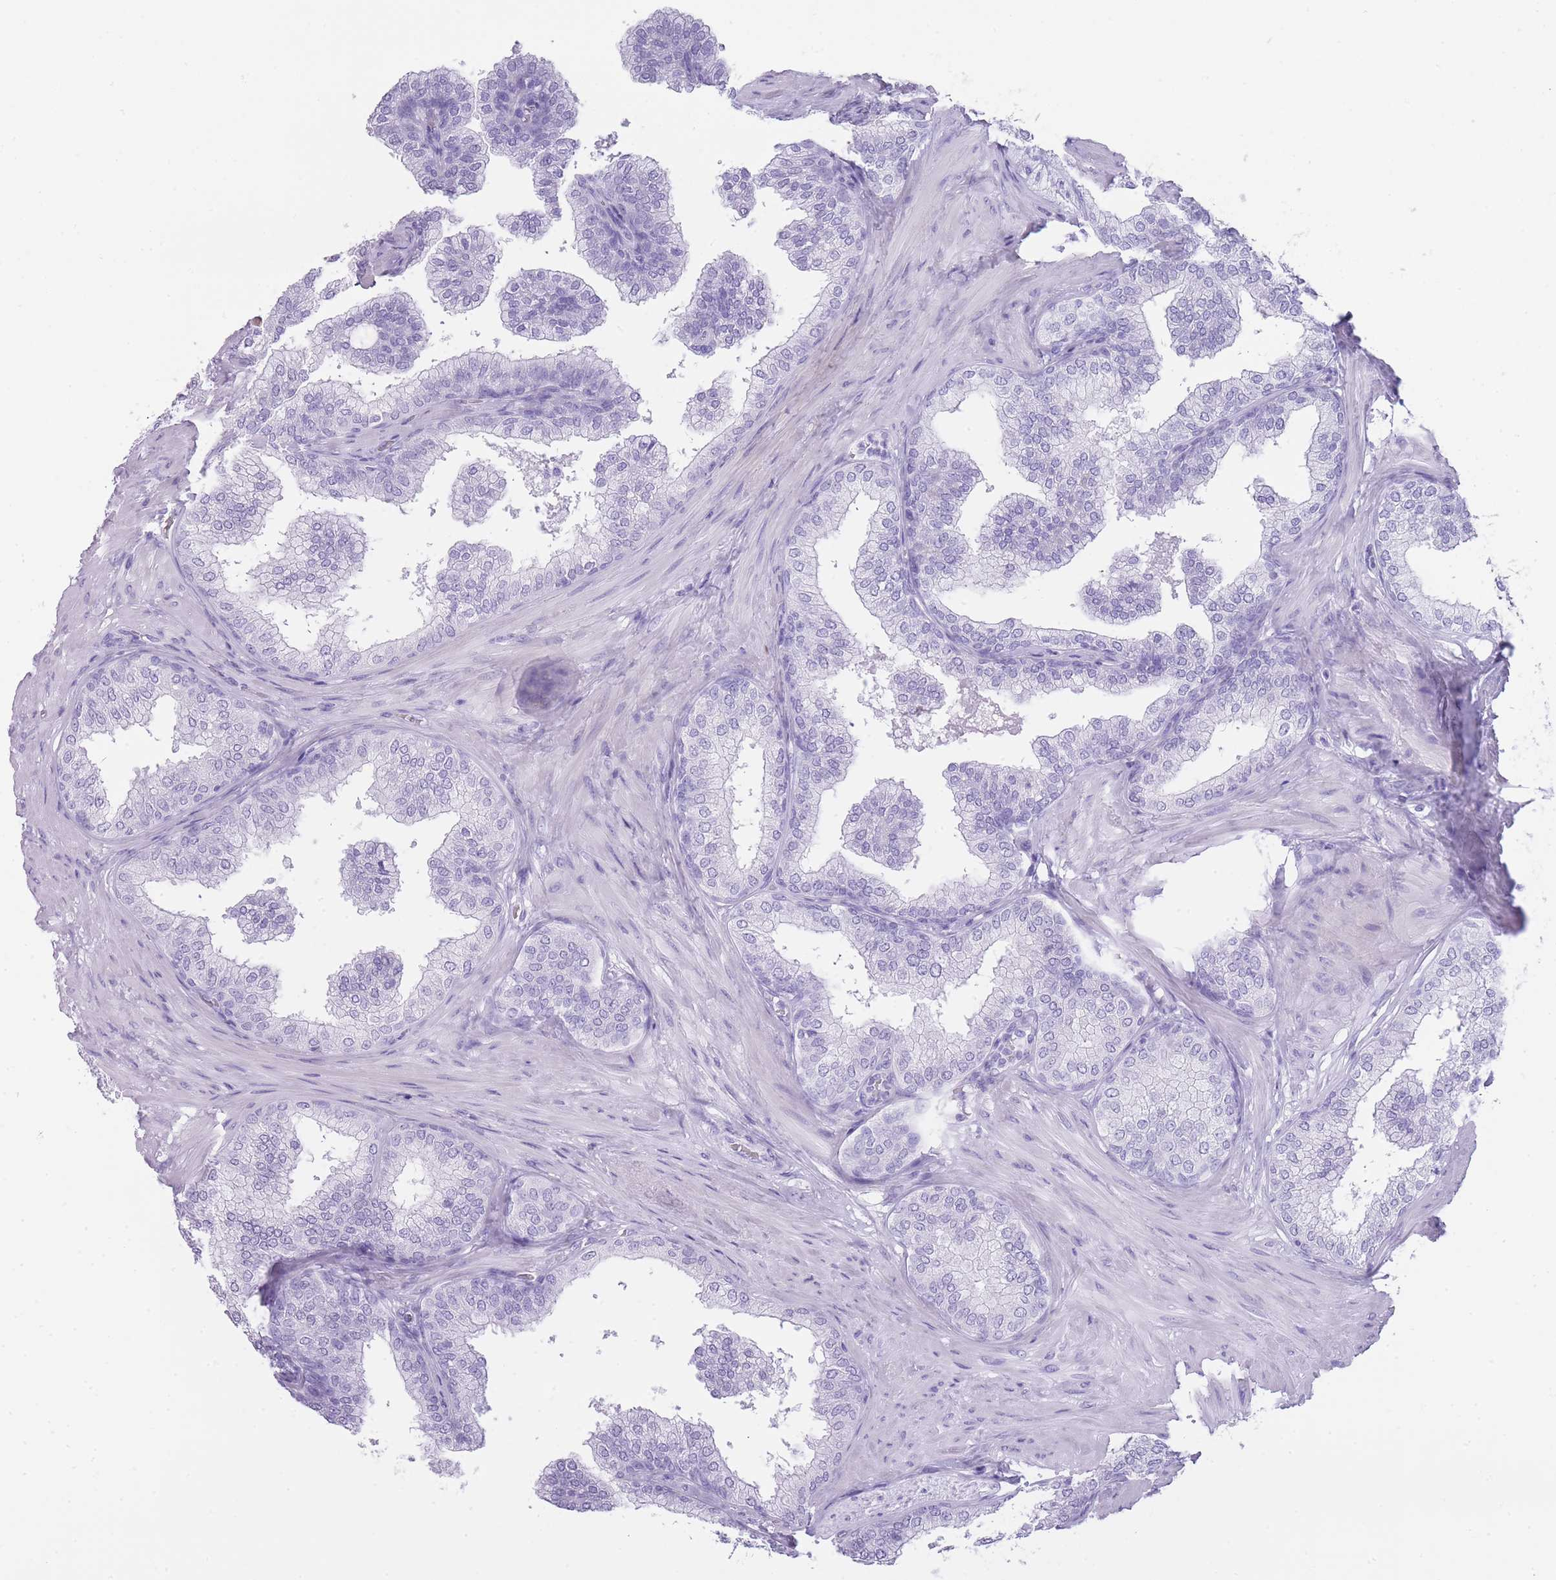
{"staining": {"intensity": "negative", "quantity": "none", "location": "none"}, "tissue": "prostate", "cell_type": "Glandular cells", "image_type": "normal", "snomed": [{"axis": "morphology", "description": "Normal tissue, NOS"}, {"axis": "topography", "description": "Prostate"}], "caption": "IHC histopathology image of benign prostate stained for a protein (brown), which demonstrates no positivity in glandular cells. (Stains: DAB (3,3'-diaminobenzidine) immunohistochemistry (IHC) with hematoxylin counter stain, Microscopy: brightfield microscopy at high magnification).", "gene": "INS", "patient": {"sex": "male", "age": 60}}